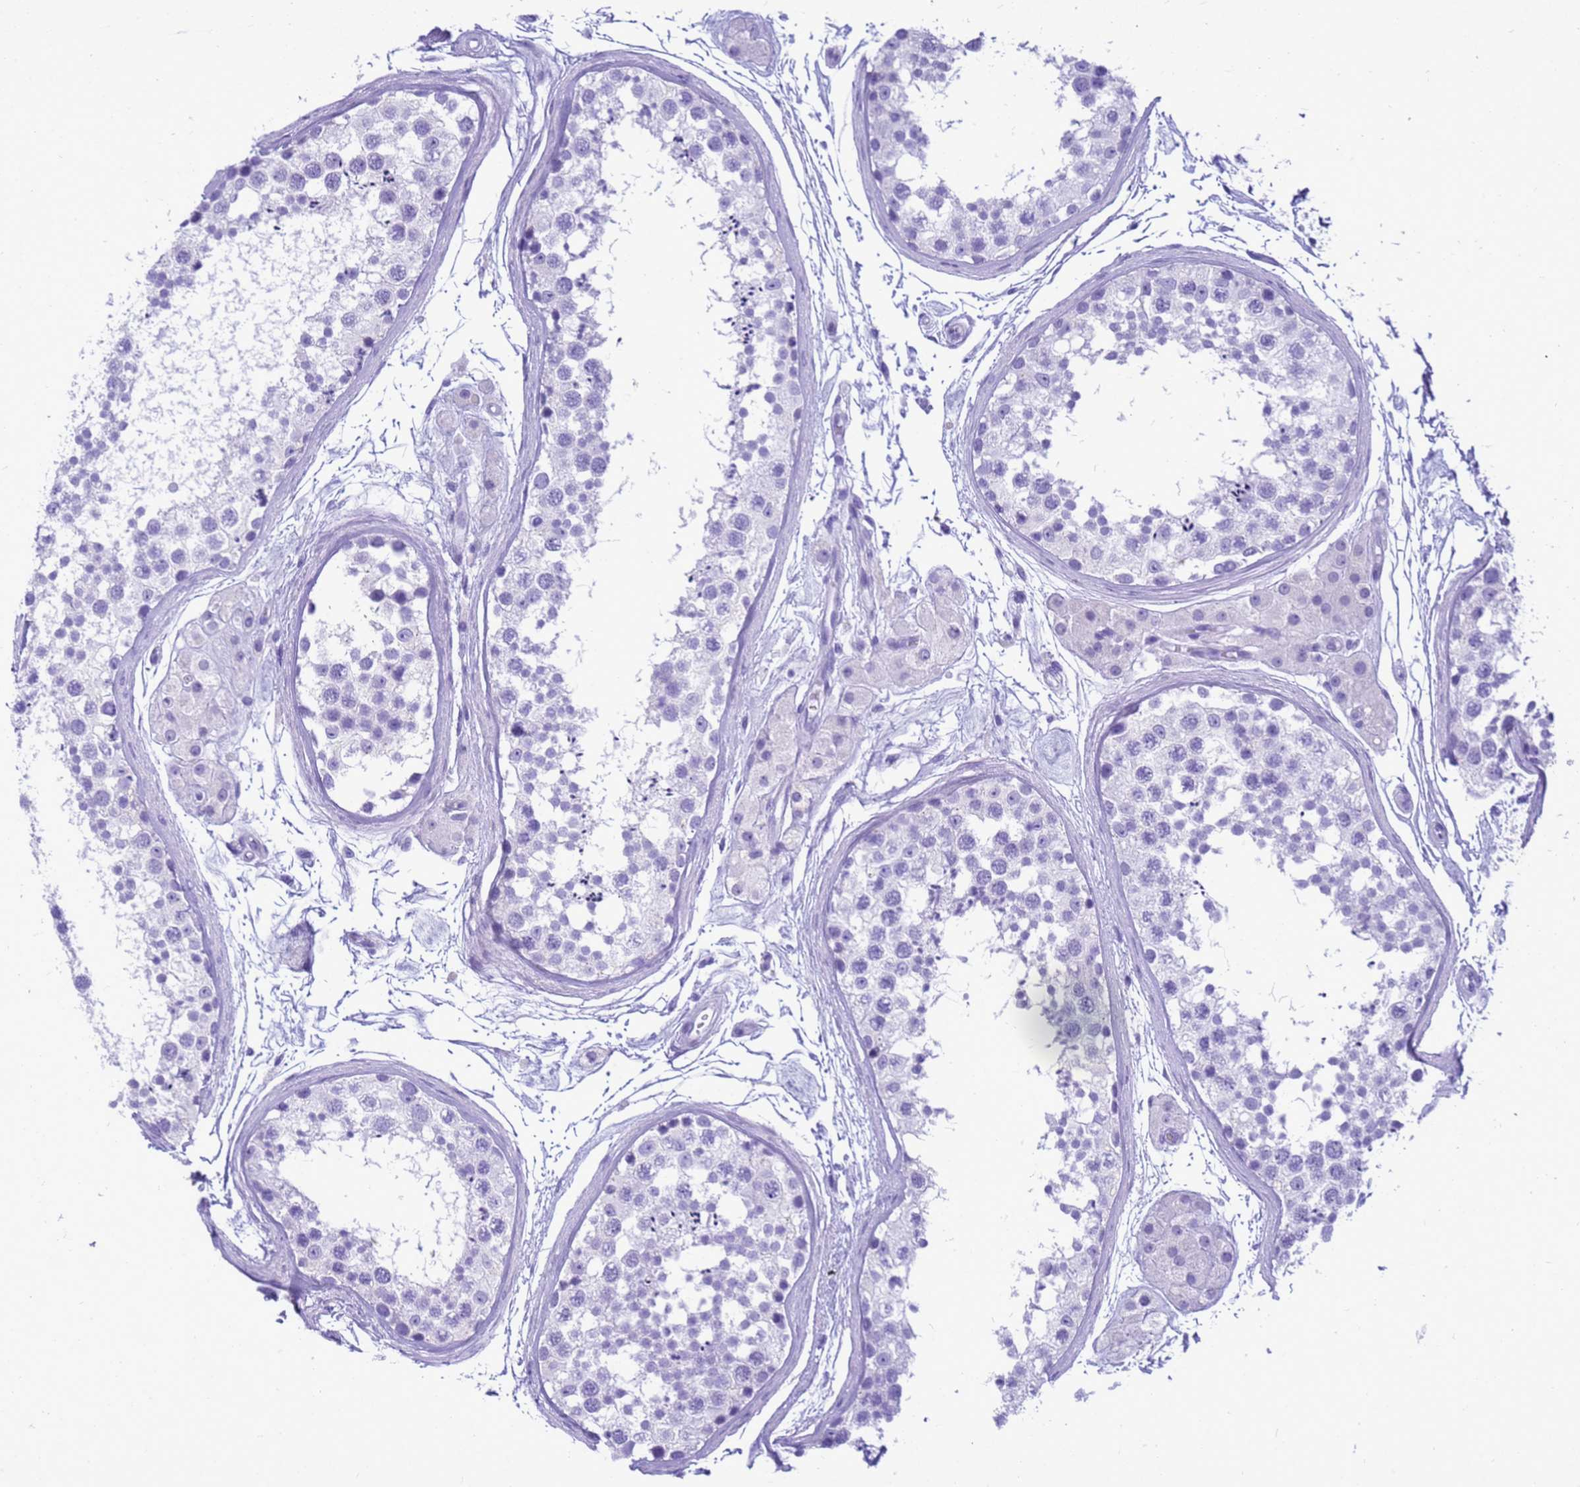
{"staining": {"intensity": "negative", "quantity": "none", "location": "none"}, "tissue": "testis", "cell_type": "Cells in seminiferous ducts", "image_type": "normal", "snomed": [{"axis": "morphology", "description": "Normal tissue, NOS"}, {"axis": "topography", "description": "Testis"}], "caption": "A photomicrograph of human testis is negative for staining in cells in seminiferous ducts. (Brightfield microscopy of DAB (3,3'-diaminobenzidine) IHC at high magnification).", "gene": "STATH", "patient": {"sex": "male", "age": 56}}